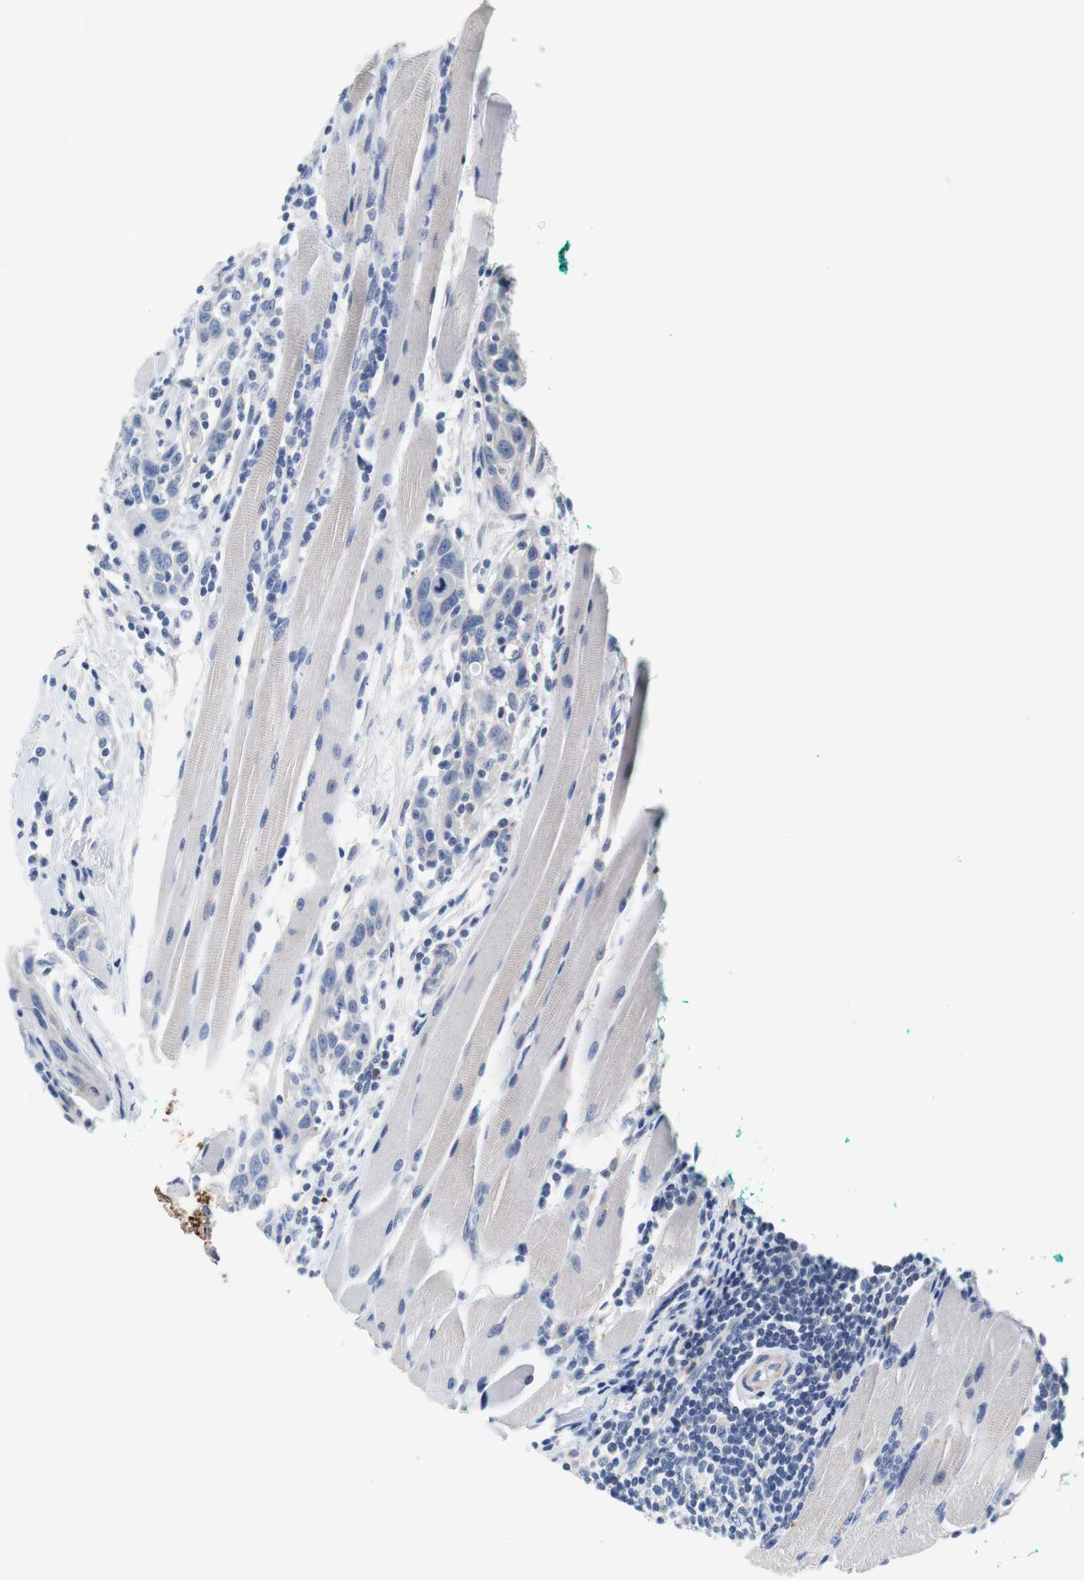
{"staining": {"intensity": "negative", "quantity": "none", "location": "none"}, "tissue": "head and neck cancer", "cell_type": "Tumor cells", "image_type": "cancer", "snomed": [{"axis": "morphology", "description": "Normal tissue, NOS"}, {"axis": "morphology", "description": "Squamous cell carcinoma, NOS"}, {"axis": "topography", "description": "Oral tissue"}, {"axis": "topography", "description": "Head-Neck"}], "caption": "This image is of squamous cell carcinoma (head and neck) stained with IHC to label a protein in brown with the nuclei are counter-stained blue. There is no staining in tumor cells.", "gene": "PCK1", "patient": {"sex": "female", "age": 50}}